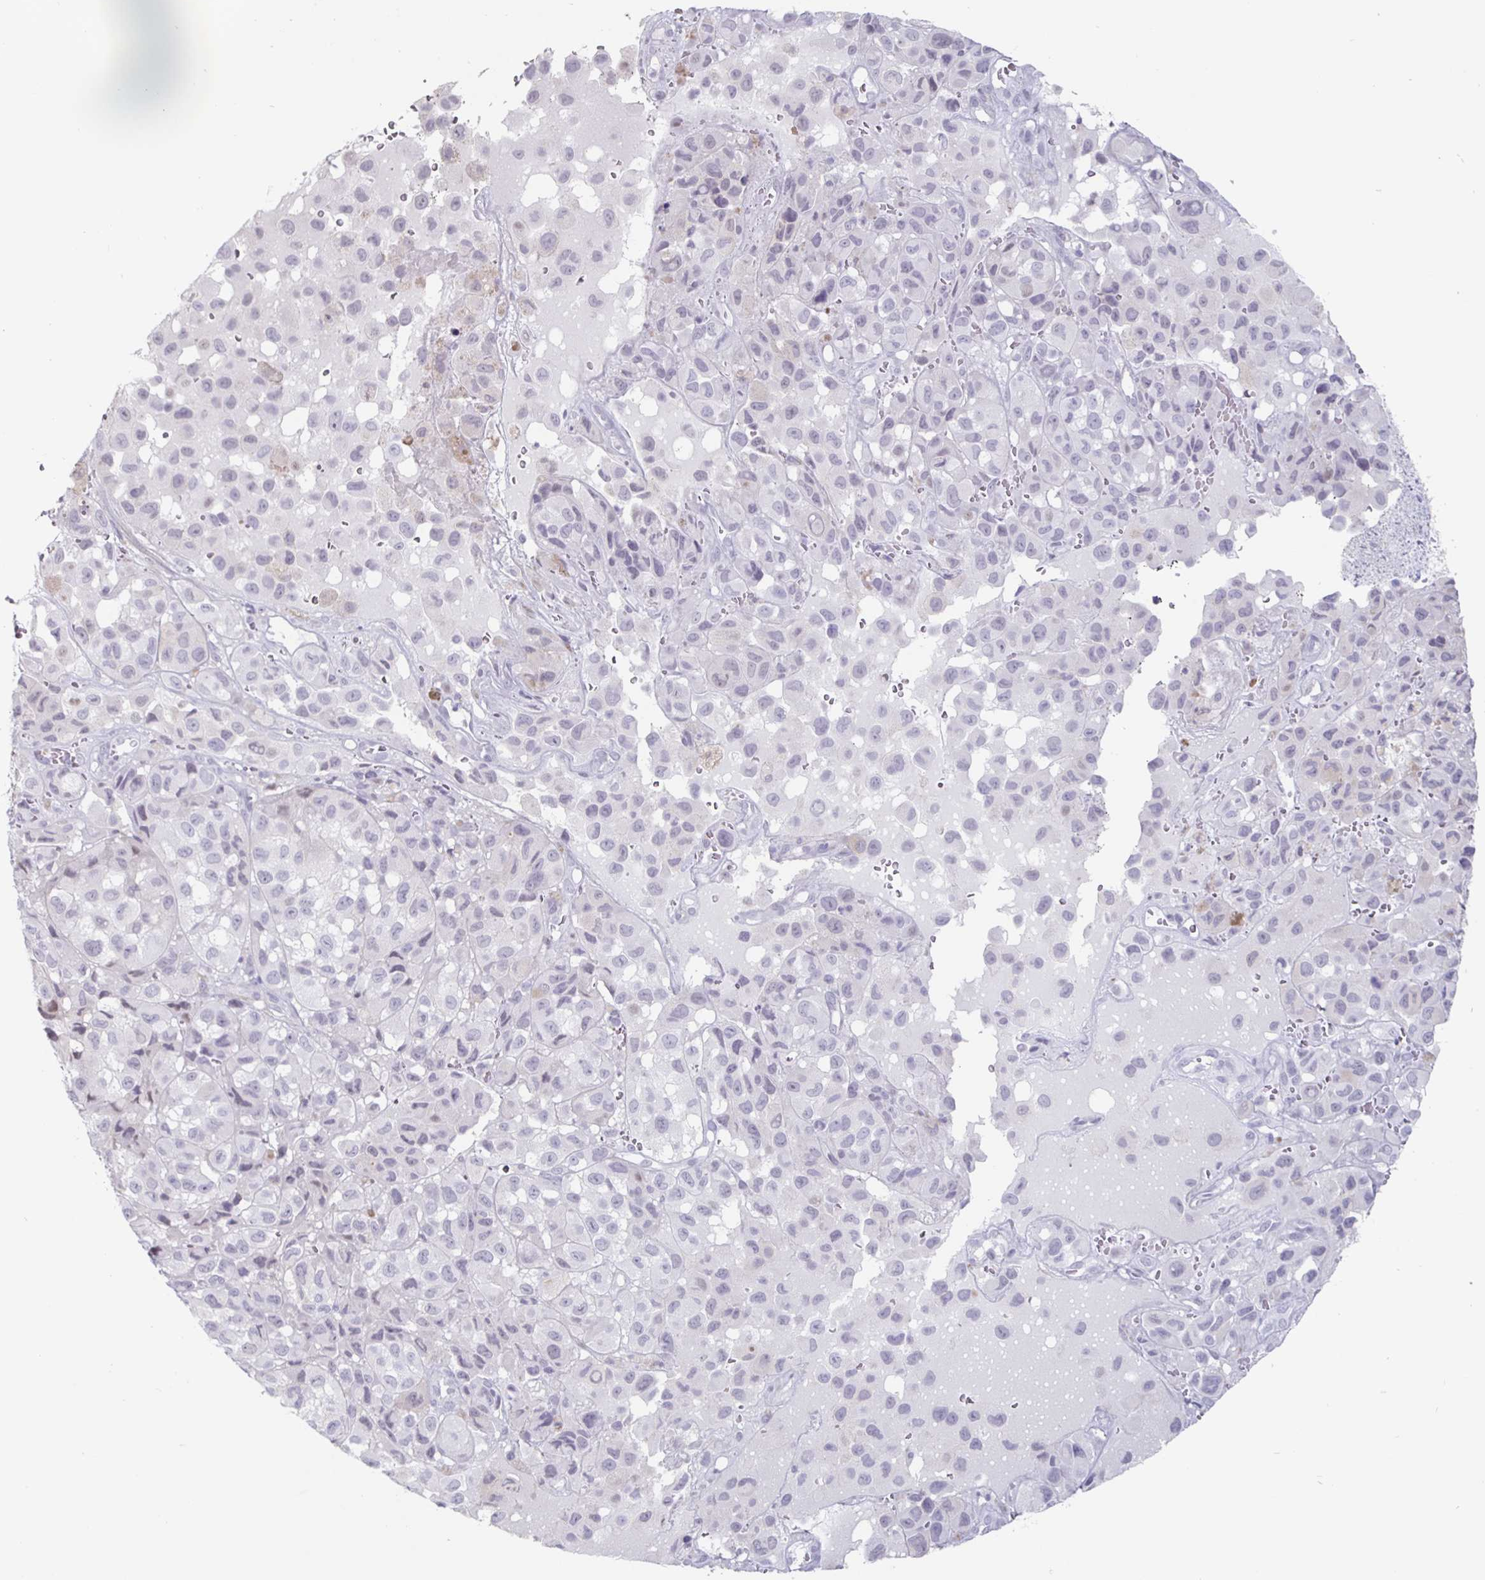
{"staining": {"intensity": "negative", "quantity": "none", "location": "none"}, "tissue": "melanoma", "cell_type": "Tumor cells", "image_type": "cancer", "snomed": [{"axis": "morphology", "description": "Malignant melanoma, NOS"}, {"axis": "topography", "description": "Skin"}], "caption": "This photomicrograph is of malignant melanoma stained with IHC to label a protein in brown with the nuclei are counter-stained blue. There is no staining in tumor cells.", "gene": "OOSP2", "patient": {"sex": "male", "age": 93}}